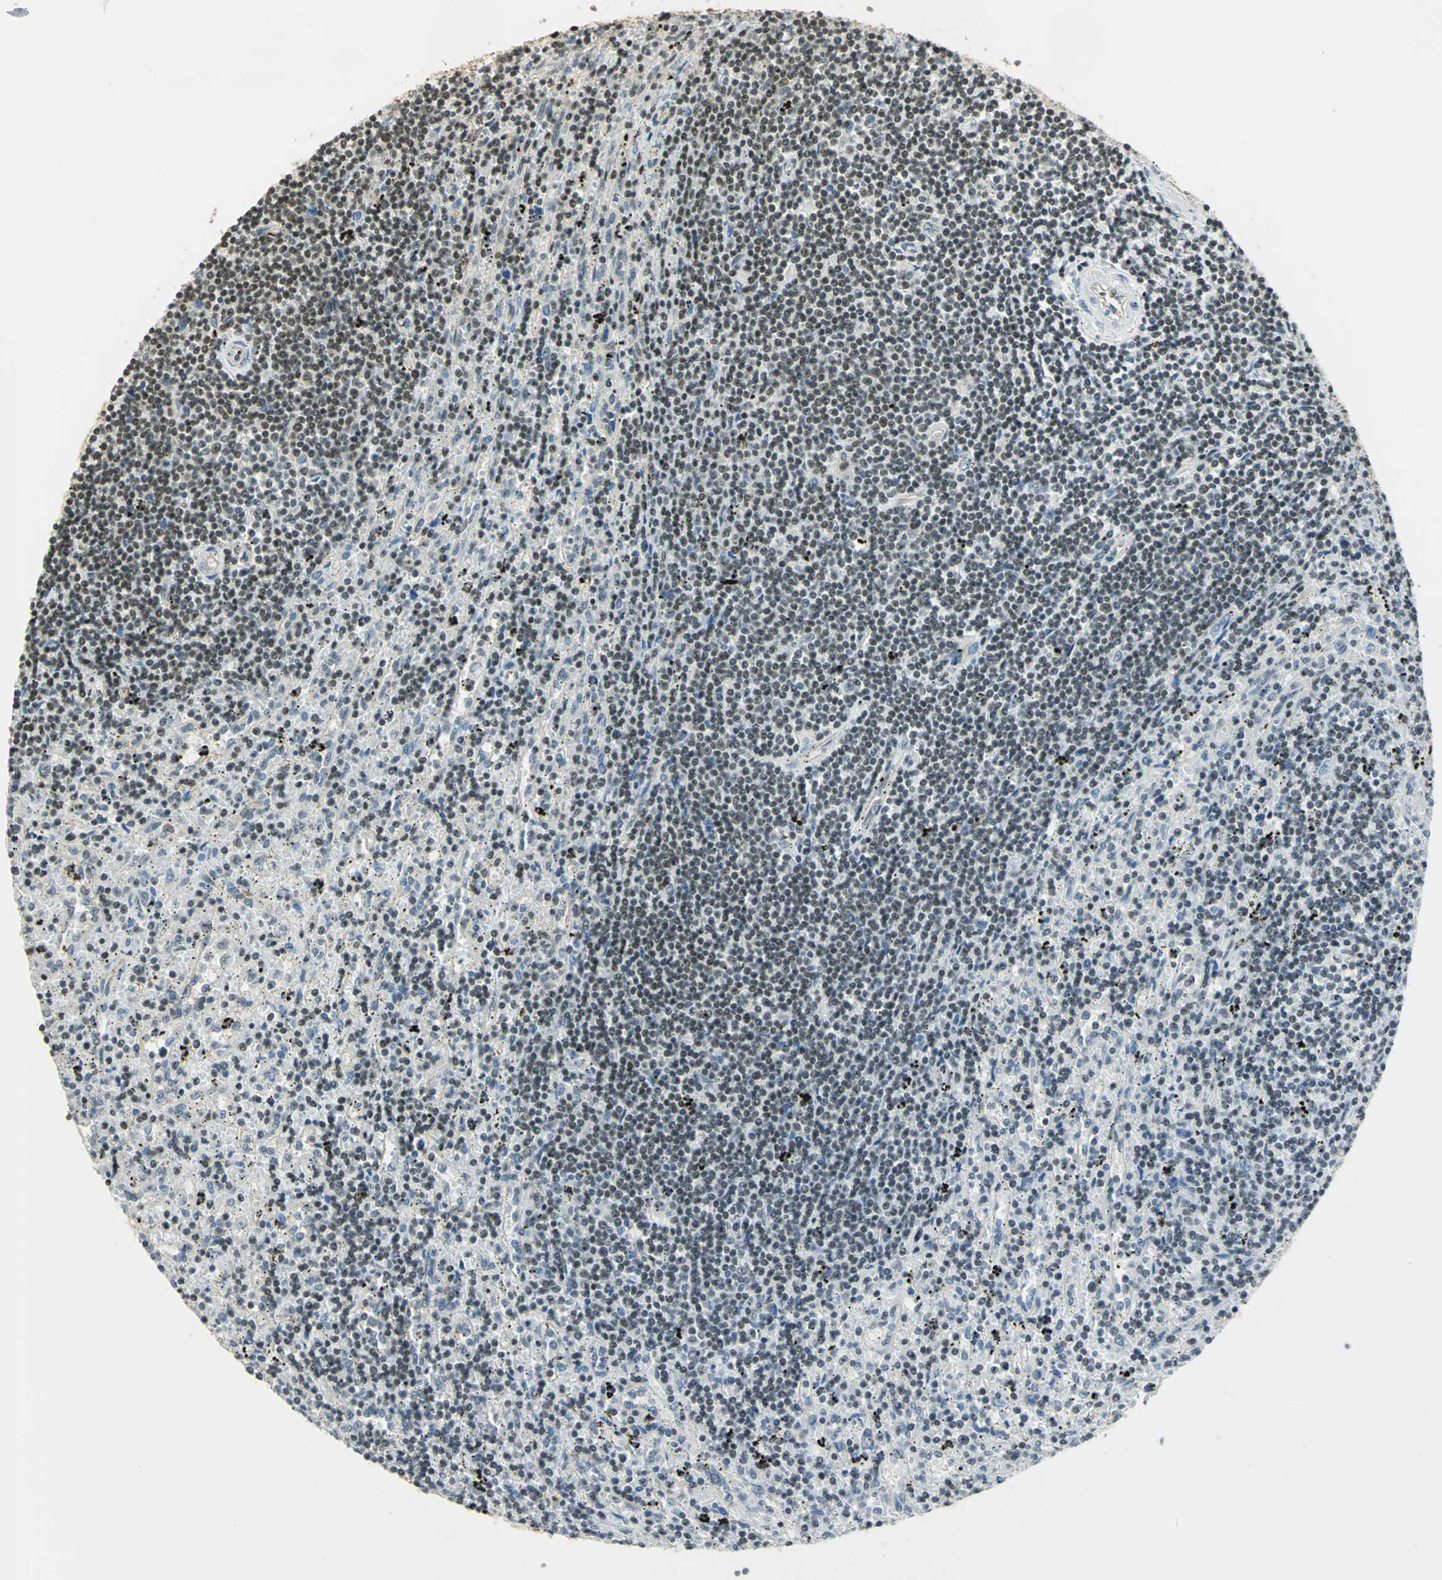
{"staining": {"intensity": "weak", "quantity": "<25%", "location": "nuclear"}, "tissue": "lymphoma", "cell_type": "Tumor cells", "image_type": "cancer", "snomed": [{"axis": "morphology", "description": "Malignant lymphoma, non-Hodgkin's type, Low grade"}, {"axis": "topography", "description": "Spleen"}], "caption": "An IHC photomicrograph of lymphoma is shown. There is no staining in tumor cells of lymphoma.", "gene": "ELF1", "patient": {"sex": "male", "age": 76}}